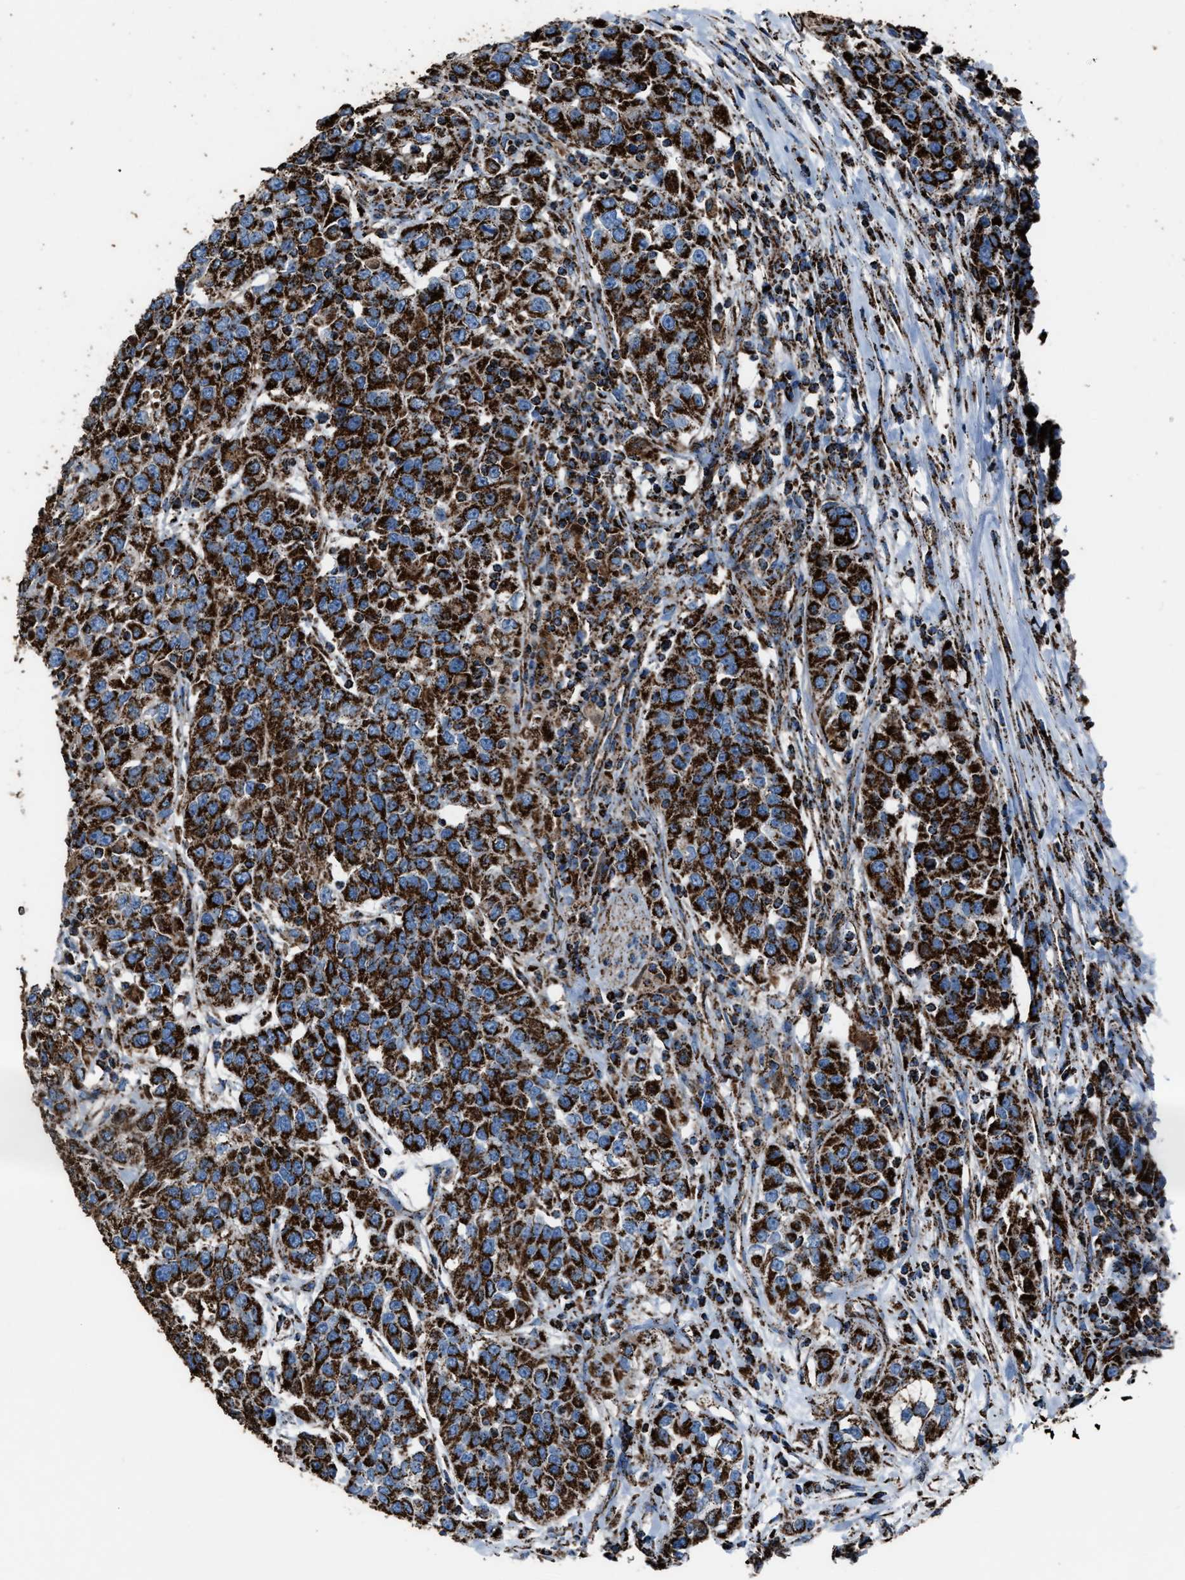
{"staining": {"intensity": "strong", "quantity": ">75%", "location": "cytoplasmic/membranous"}, "tissue": "urothelial cancer", "cell_type": "Tumor cells", "image_type": "cancer", "snomed": [{"axis": "morphology", "description": "Urothelial carcinoma, High grade"}, {"axis": "topography", "description": "Urinary bladder"}], "caption": "Immunohistochemical staining of urothelial cancer shows high levels of strong cytoplasmic/membranous protein expression in about >75% of tumor cells.", "gene": "MDH2", "patient": {"sex": "female", "age": 80}}